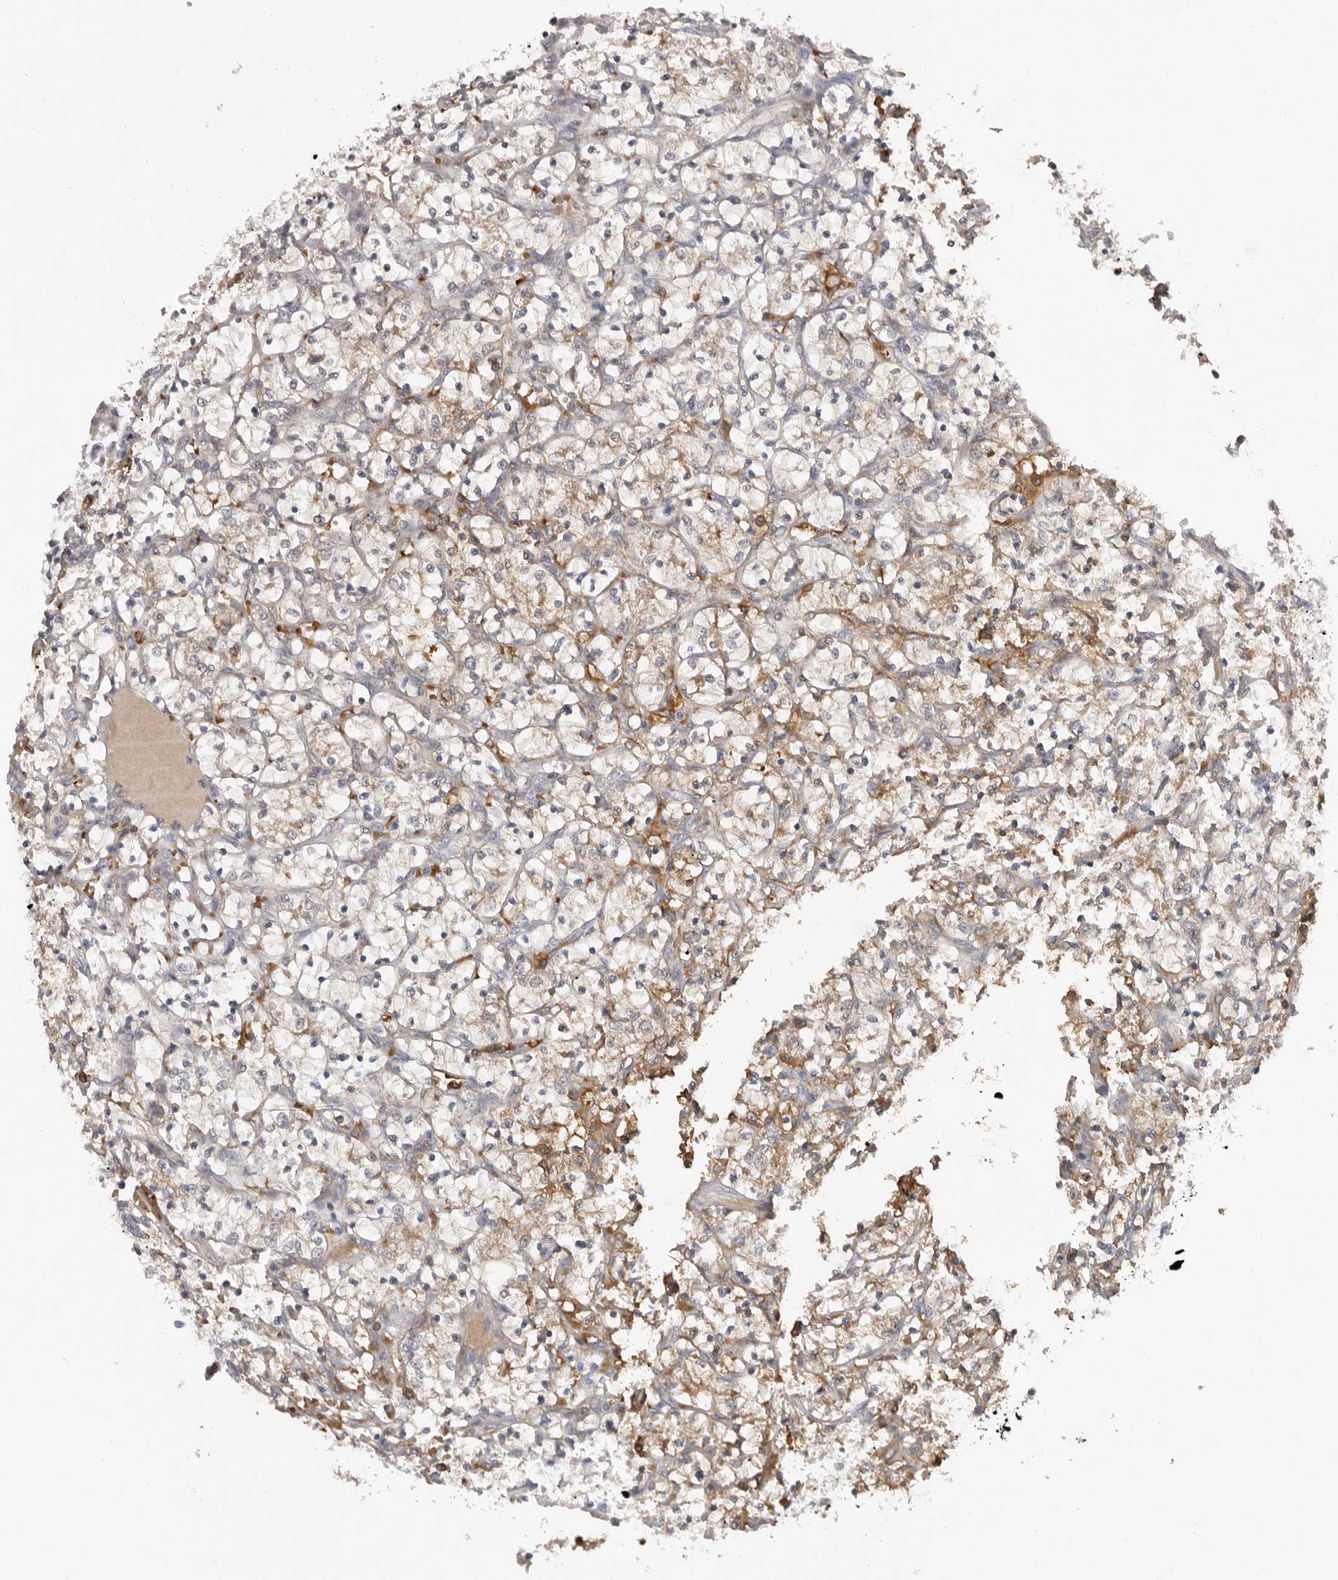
{"staining": {"intensity": "moderate", "quantity": "25%-75%", "location": "cytoplasmic/membranous"}, "tissue": "renal cancer", "cell_type": "Tumor cells", "image_type": "cancer", "snomed": [{"axis": "morphology", "description": "Adenocarcinoma, NOS"}, {"axis": "topography", "description": "Kidney"}], "caption": "Immunohistochemical staining of human renal cancer displays medium levels of moderate cytoplasmic/membranous protein expression in approximately 25%-75% of tumor cells.", "gene": "TNR", "patient": {"sex": "female", "age": 69}}